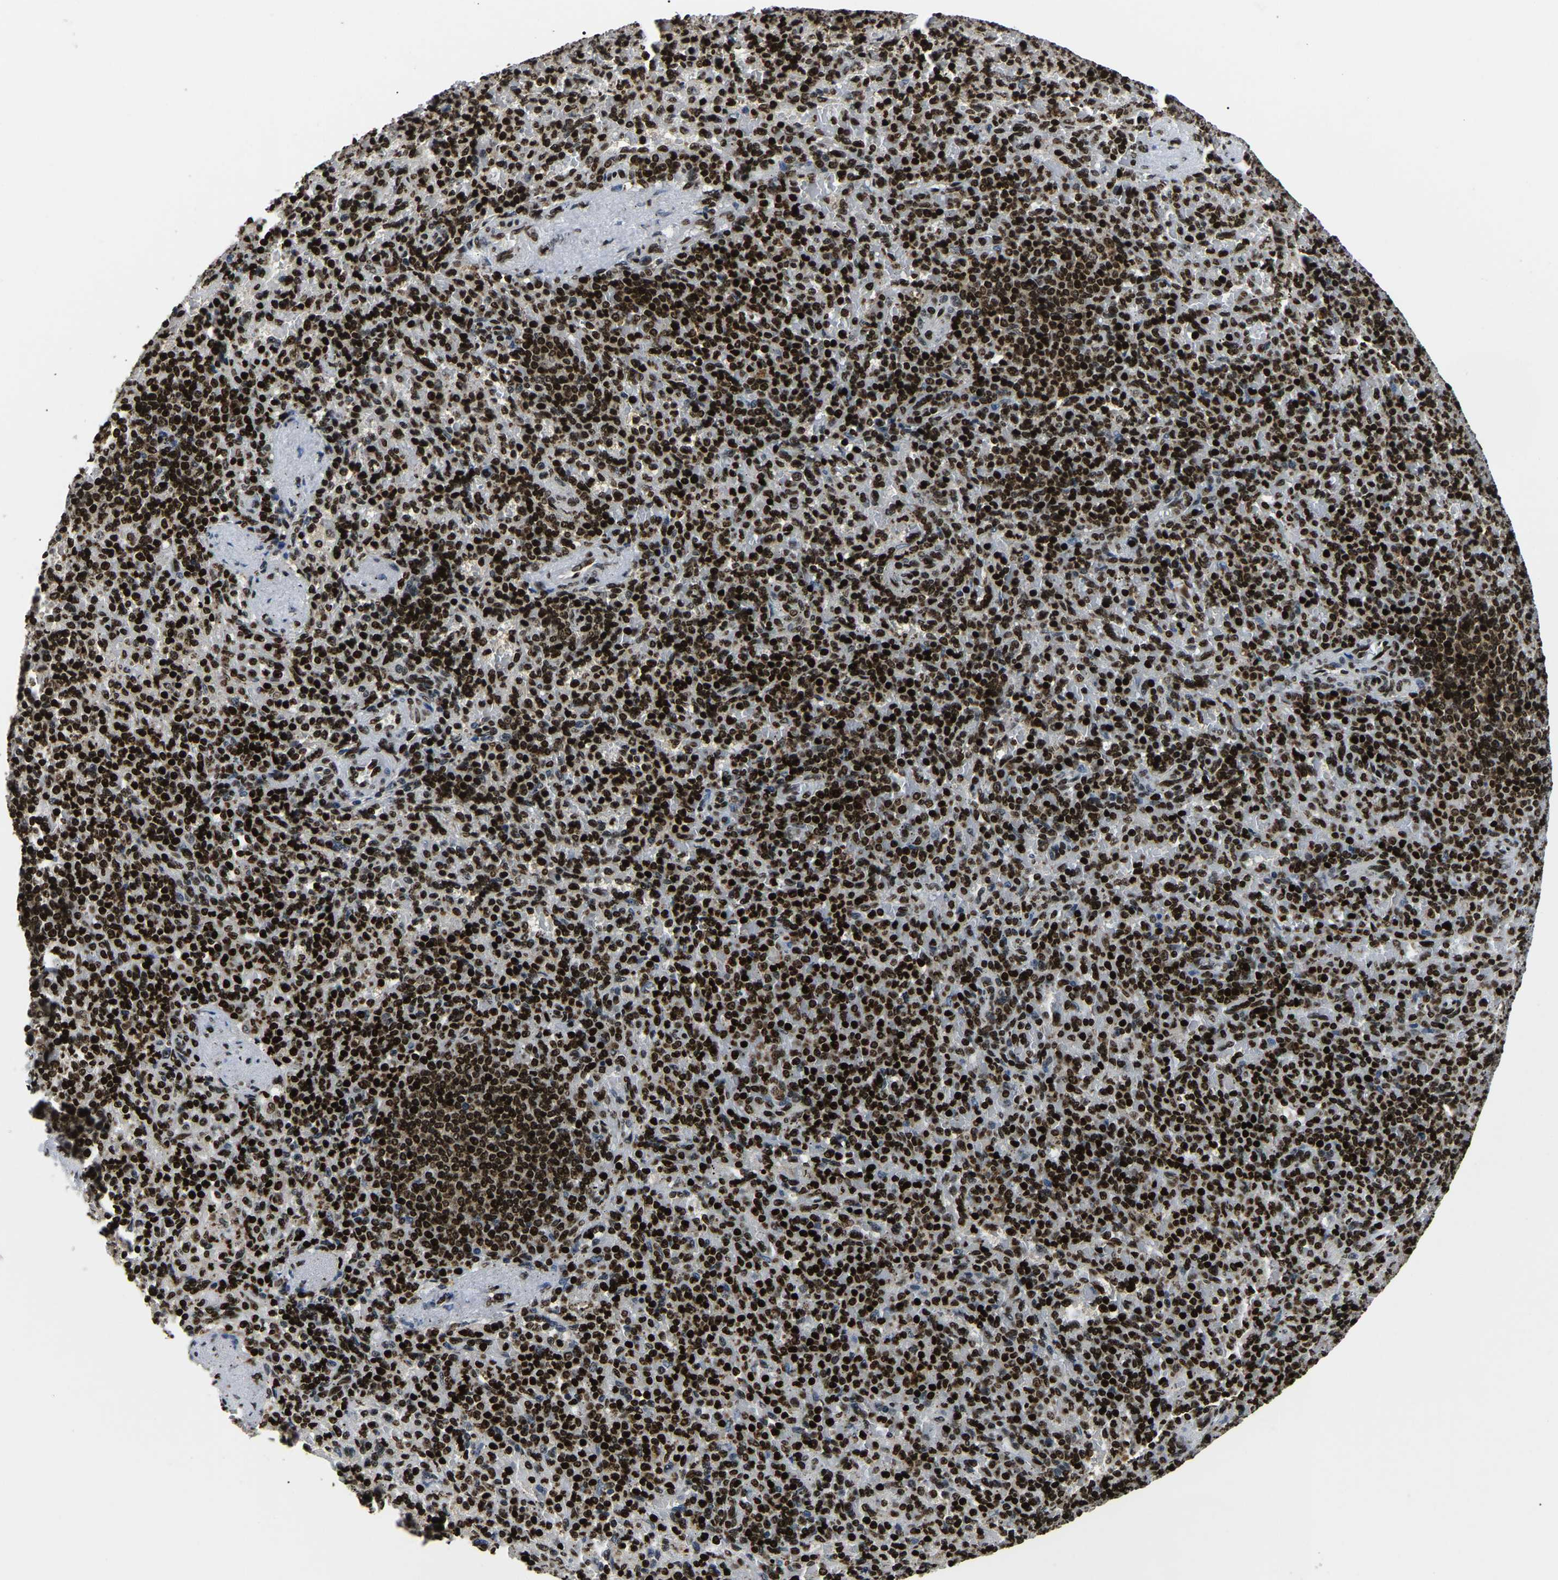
{"staining": {"intensity": "strong", "quantity": ">75%", "location": "nuclear"}, "tissue": "spleen", "cell_type": "Cells in red pulp", "image_type": "normal", "snomed": [{"axis": "morphology", "description": "Normal tissue, NOS"}, {"axis": "topography", "description": "Spleen"}], "caption": "Unremarkable spleen was stained to show a protein in brown. There is high levels of strong nuclear expression in approximately >75% of cells in red pulp. The staining was performed using DAB (3,3'-diaminobenzidine), with brown indicating positive protein expression. Nuclei are stained blue with hematoxylin.", "gene": "LRRC61", "patient": {"sex": "female", "age": 74}}